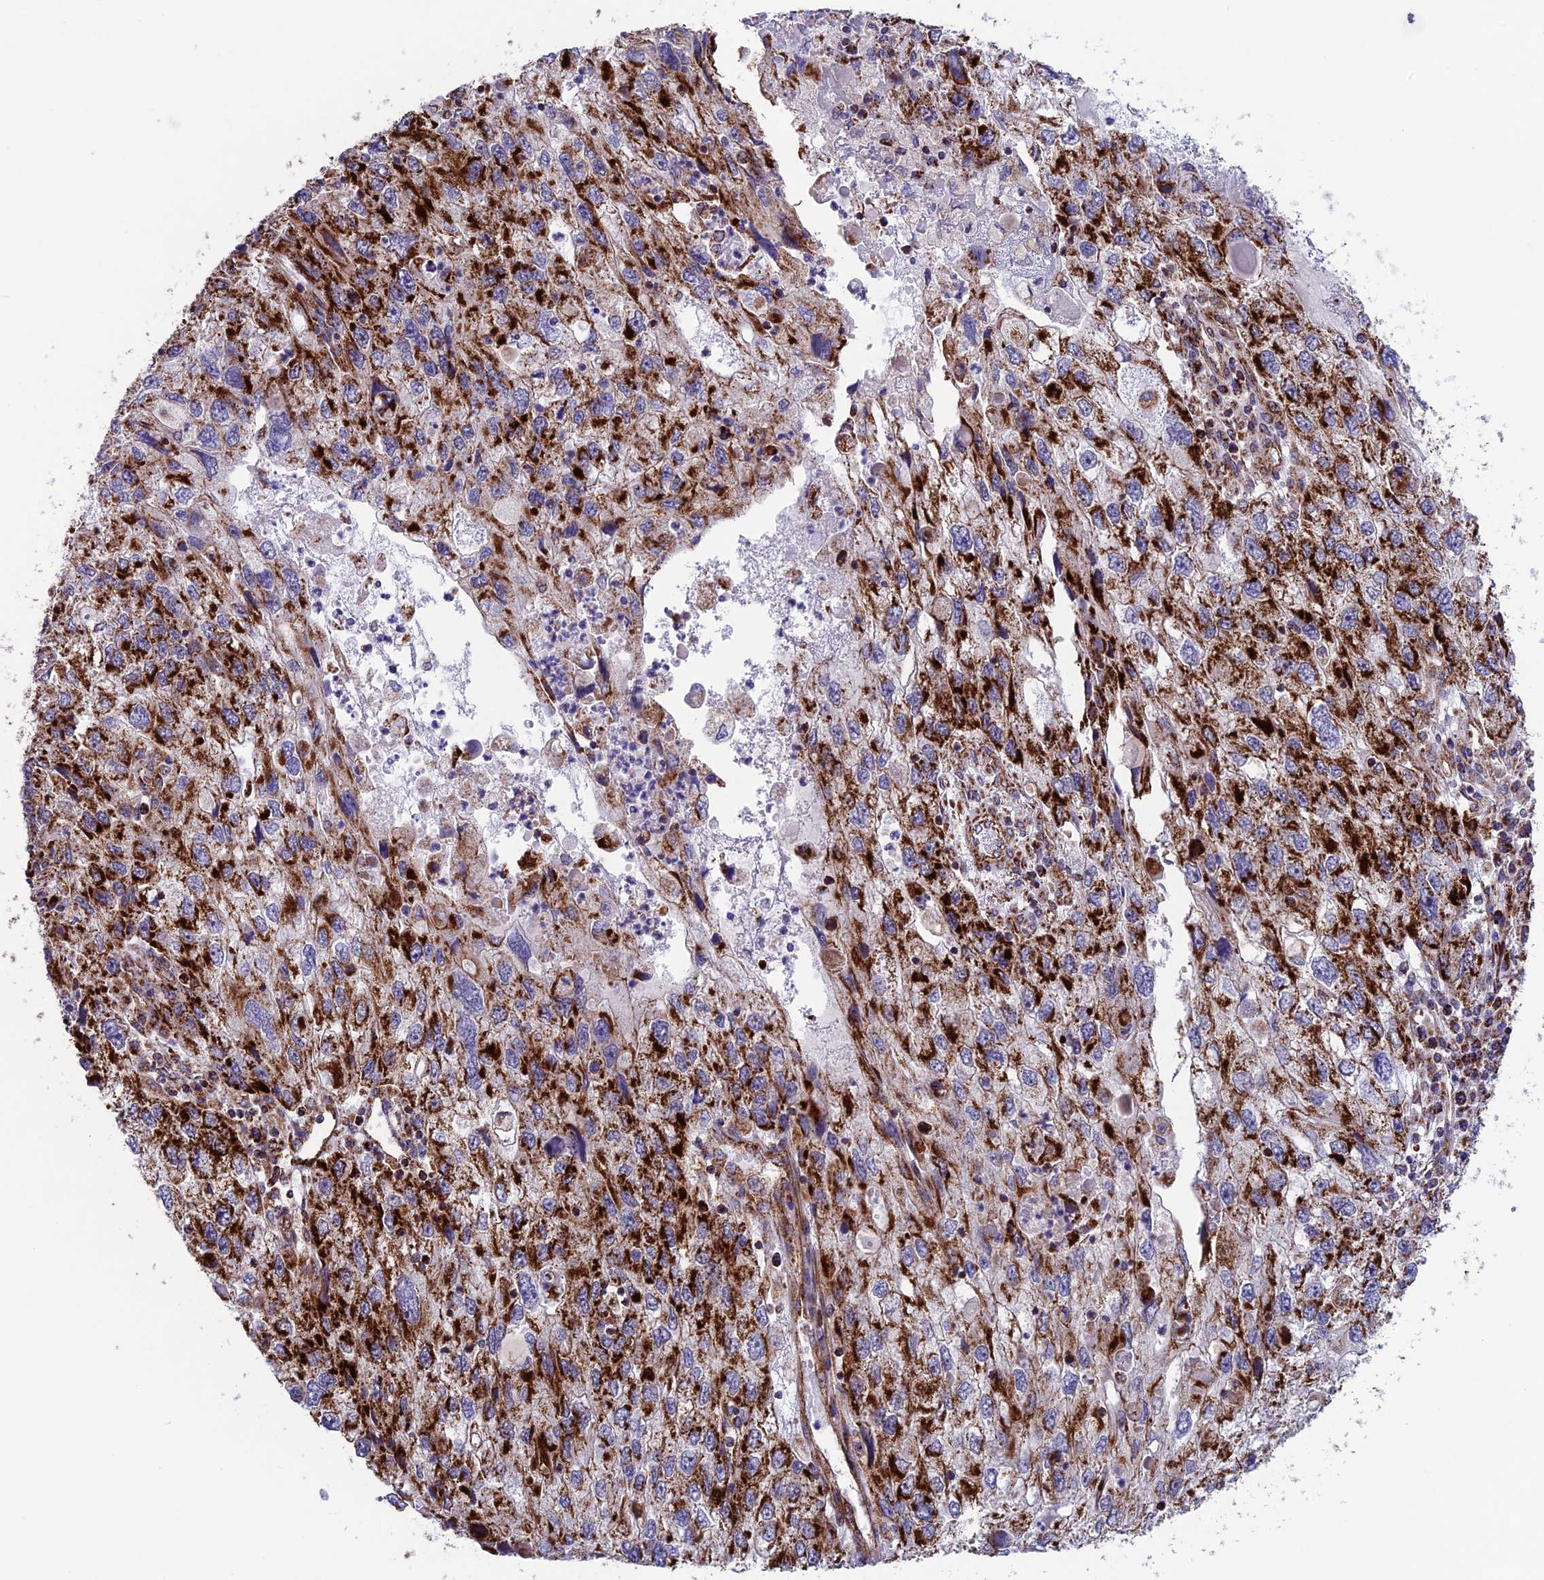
{"staining": {"intensity": "strong", "quantity": "25%-75%", "location": "cytoplasmic/membranous"}, "tissue": "endometrial cancer", "cell_type": "Tumor cells", "image_type": "cancer", "snomed": [{"axis": "morphology", "description": "Adenocarcinoma, NOS"}, {"axis": "topography", "description": "Endometrium"}], "caption": "A micrograph of human endometrial adenocarcinoma stained for a protein shows strong cytoplasmic/membranous brown staining in tumor cells.", "gene": "MRPS18B", "patient": {"sex": "female", "age": 49}}